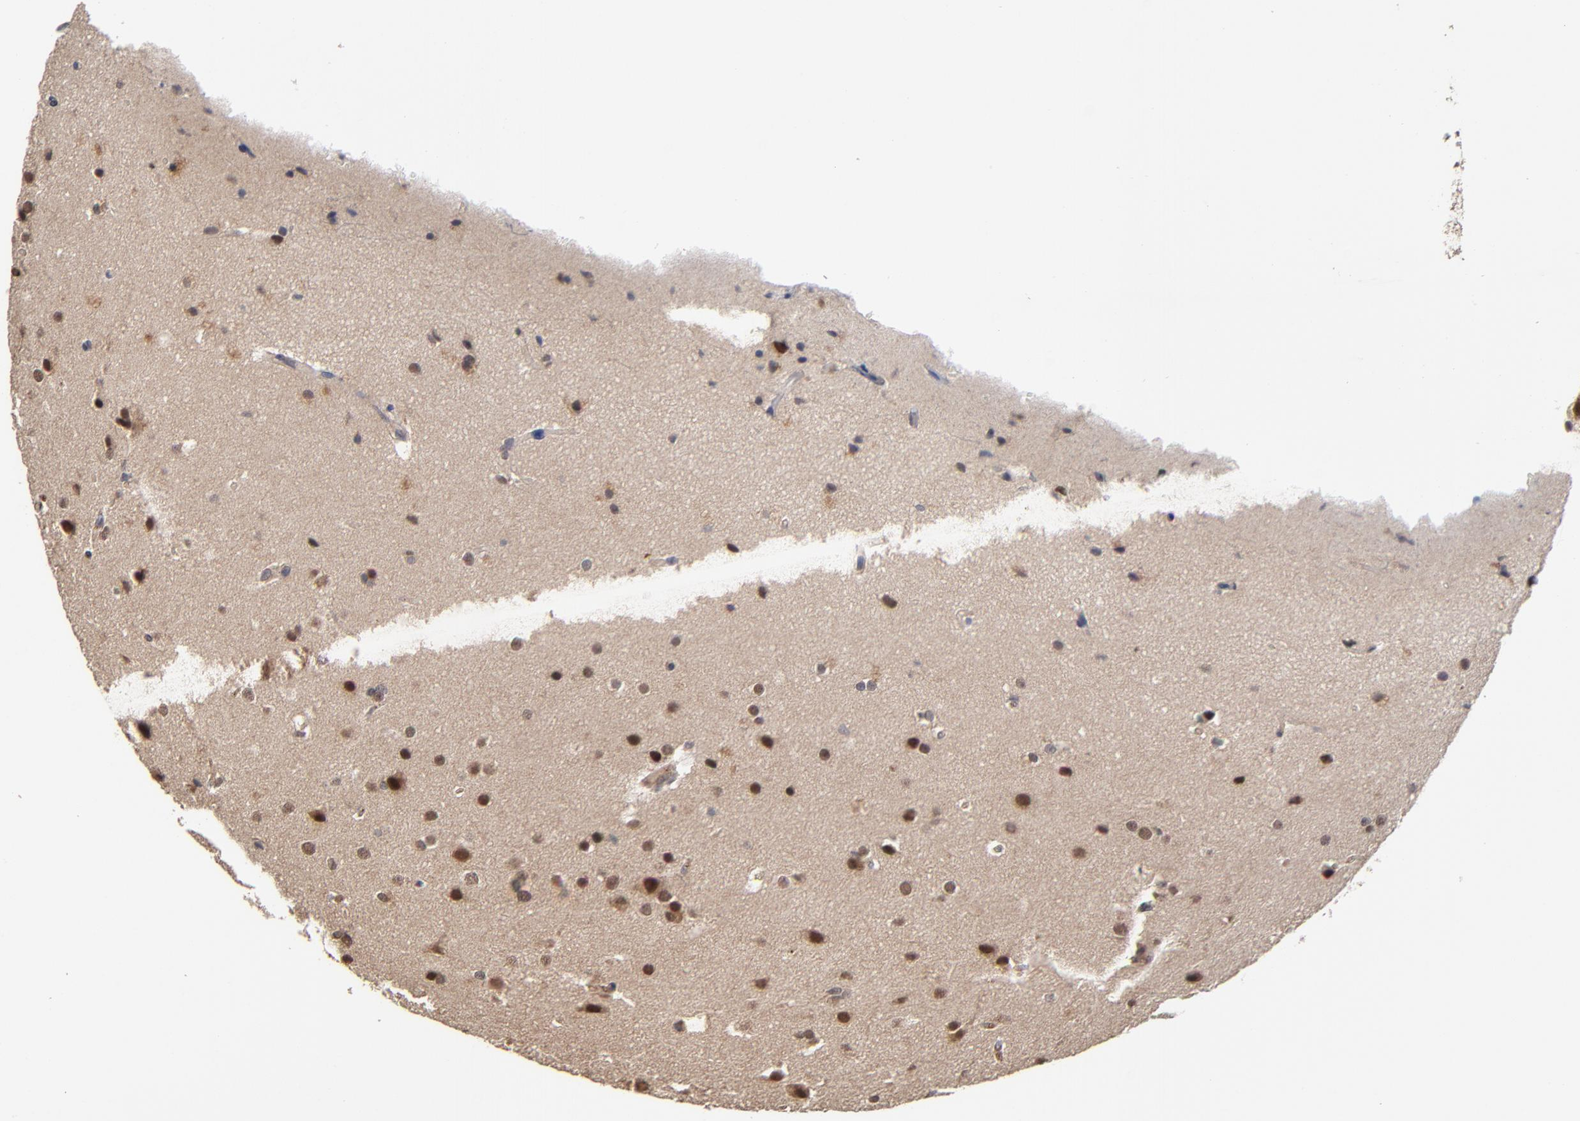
{"staining": {"intensity": "strong", "quantity": ">75%", "location": "cytoplasmic/membranous"}, "tissue": "glioma", "cell_type": "Tumor cells", "image_type": "cancer", "snomed": [{"axis": "morphology", "description": "Glioma, malignant, Low grade"}, {"axis": "topography", "description": "Cerebral cortex"}], "caption": "Malignant low-grade glioma stained with a protein marker exhibits strong staining in tumor cells.", "gene": "ASB8", "patient": {"sex": "female", "age": 47}}